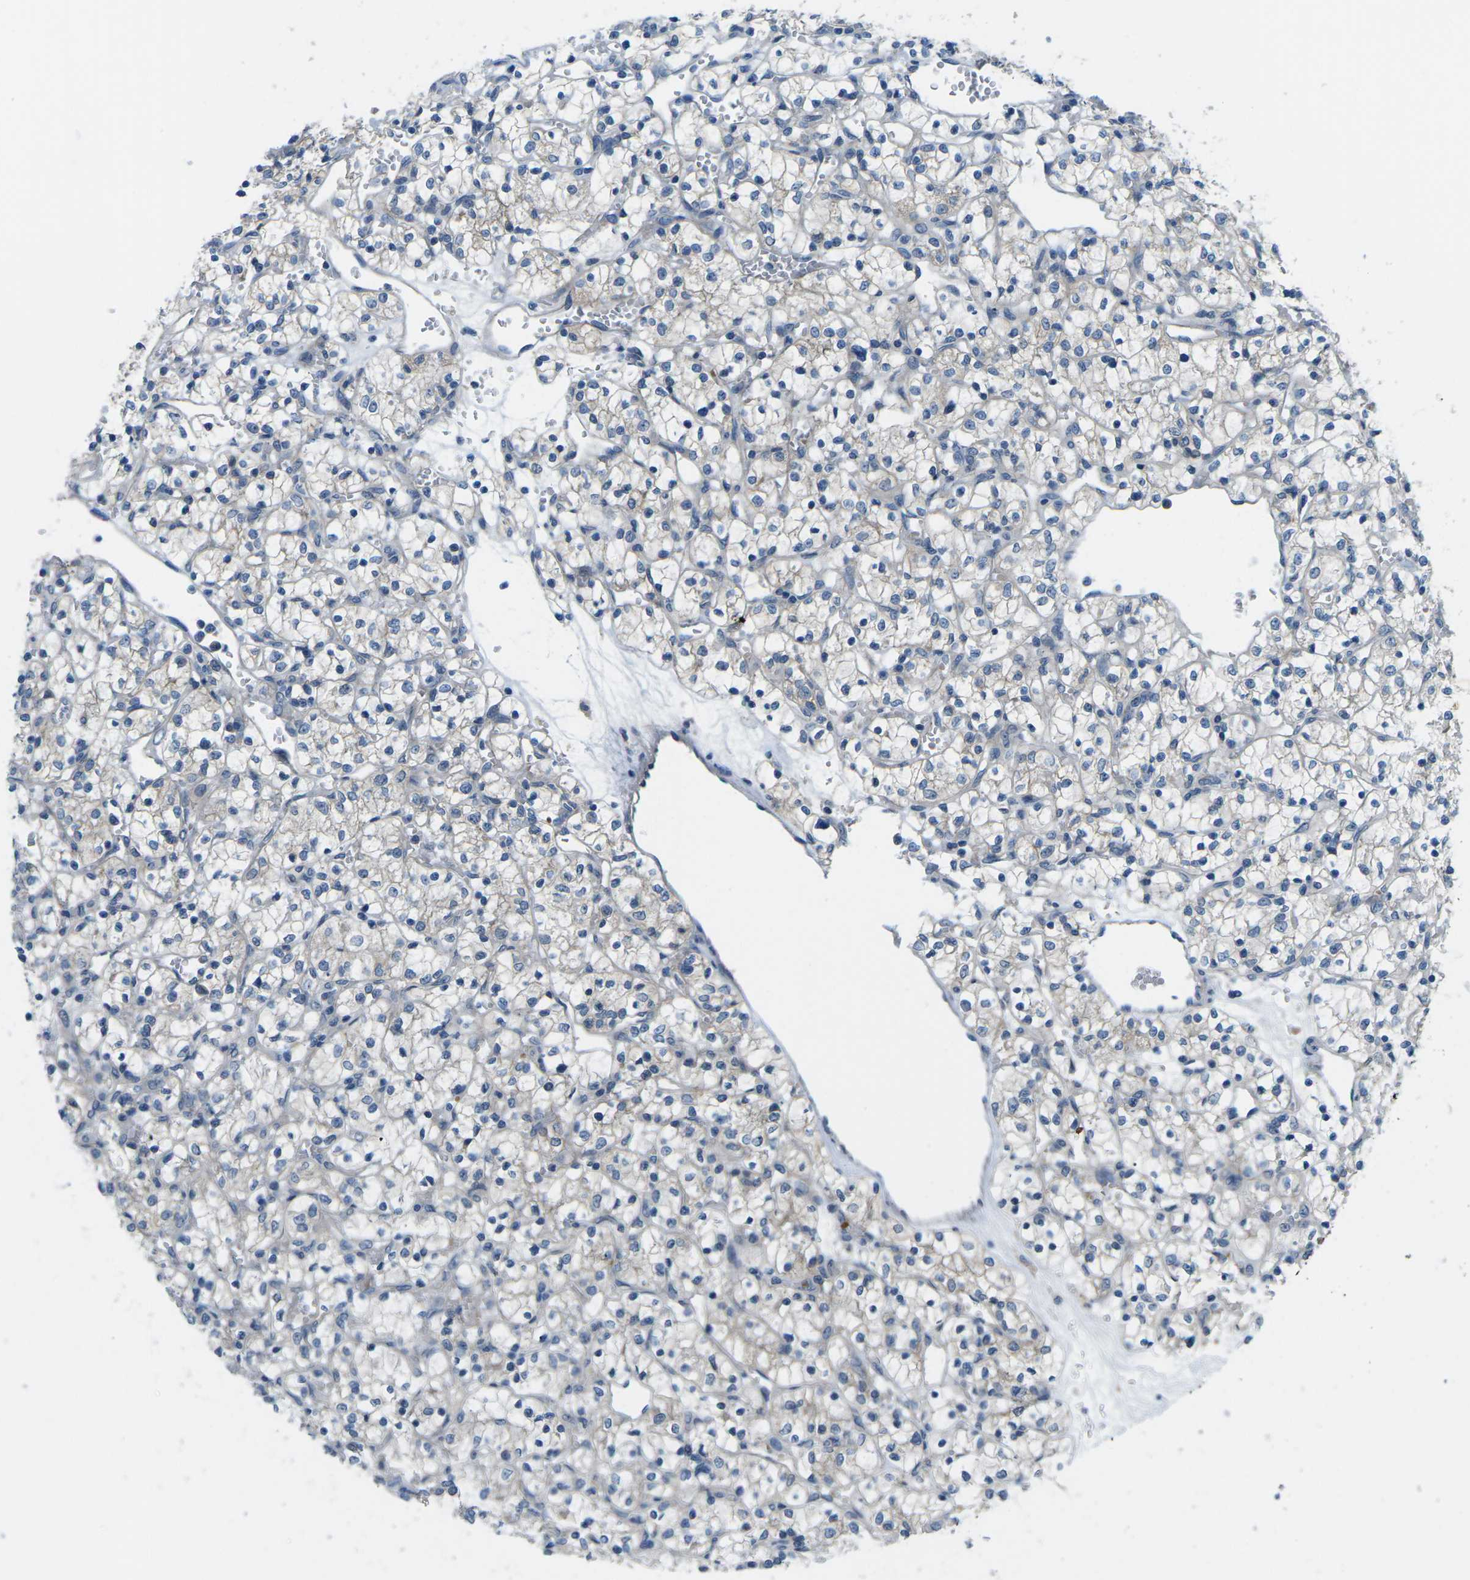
{"staining": {"intensity": "negative", "quantity": "none", "location": "none"}, "tissue": "renal cancer", "cell_type": "Tumor cells", "image_type": "cancer", "snomed": [{"axis": "morphology", "description": "Adenocarcinoma, NOS"}, {"axis": "topography", "description": "Kidney"}], "caption": "This micrograph is of renal cancer stained with immunohistochemistry (IHC) to label a protein in brown with the nuclei are counter-stained blue. There is no expression in tumor cells.", "gene": "CTNND1", "patient": {"sex": "female", "age": 69}}